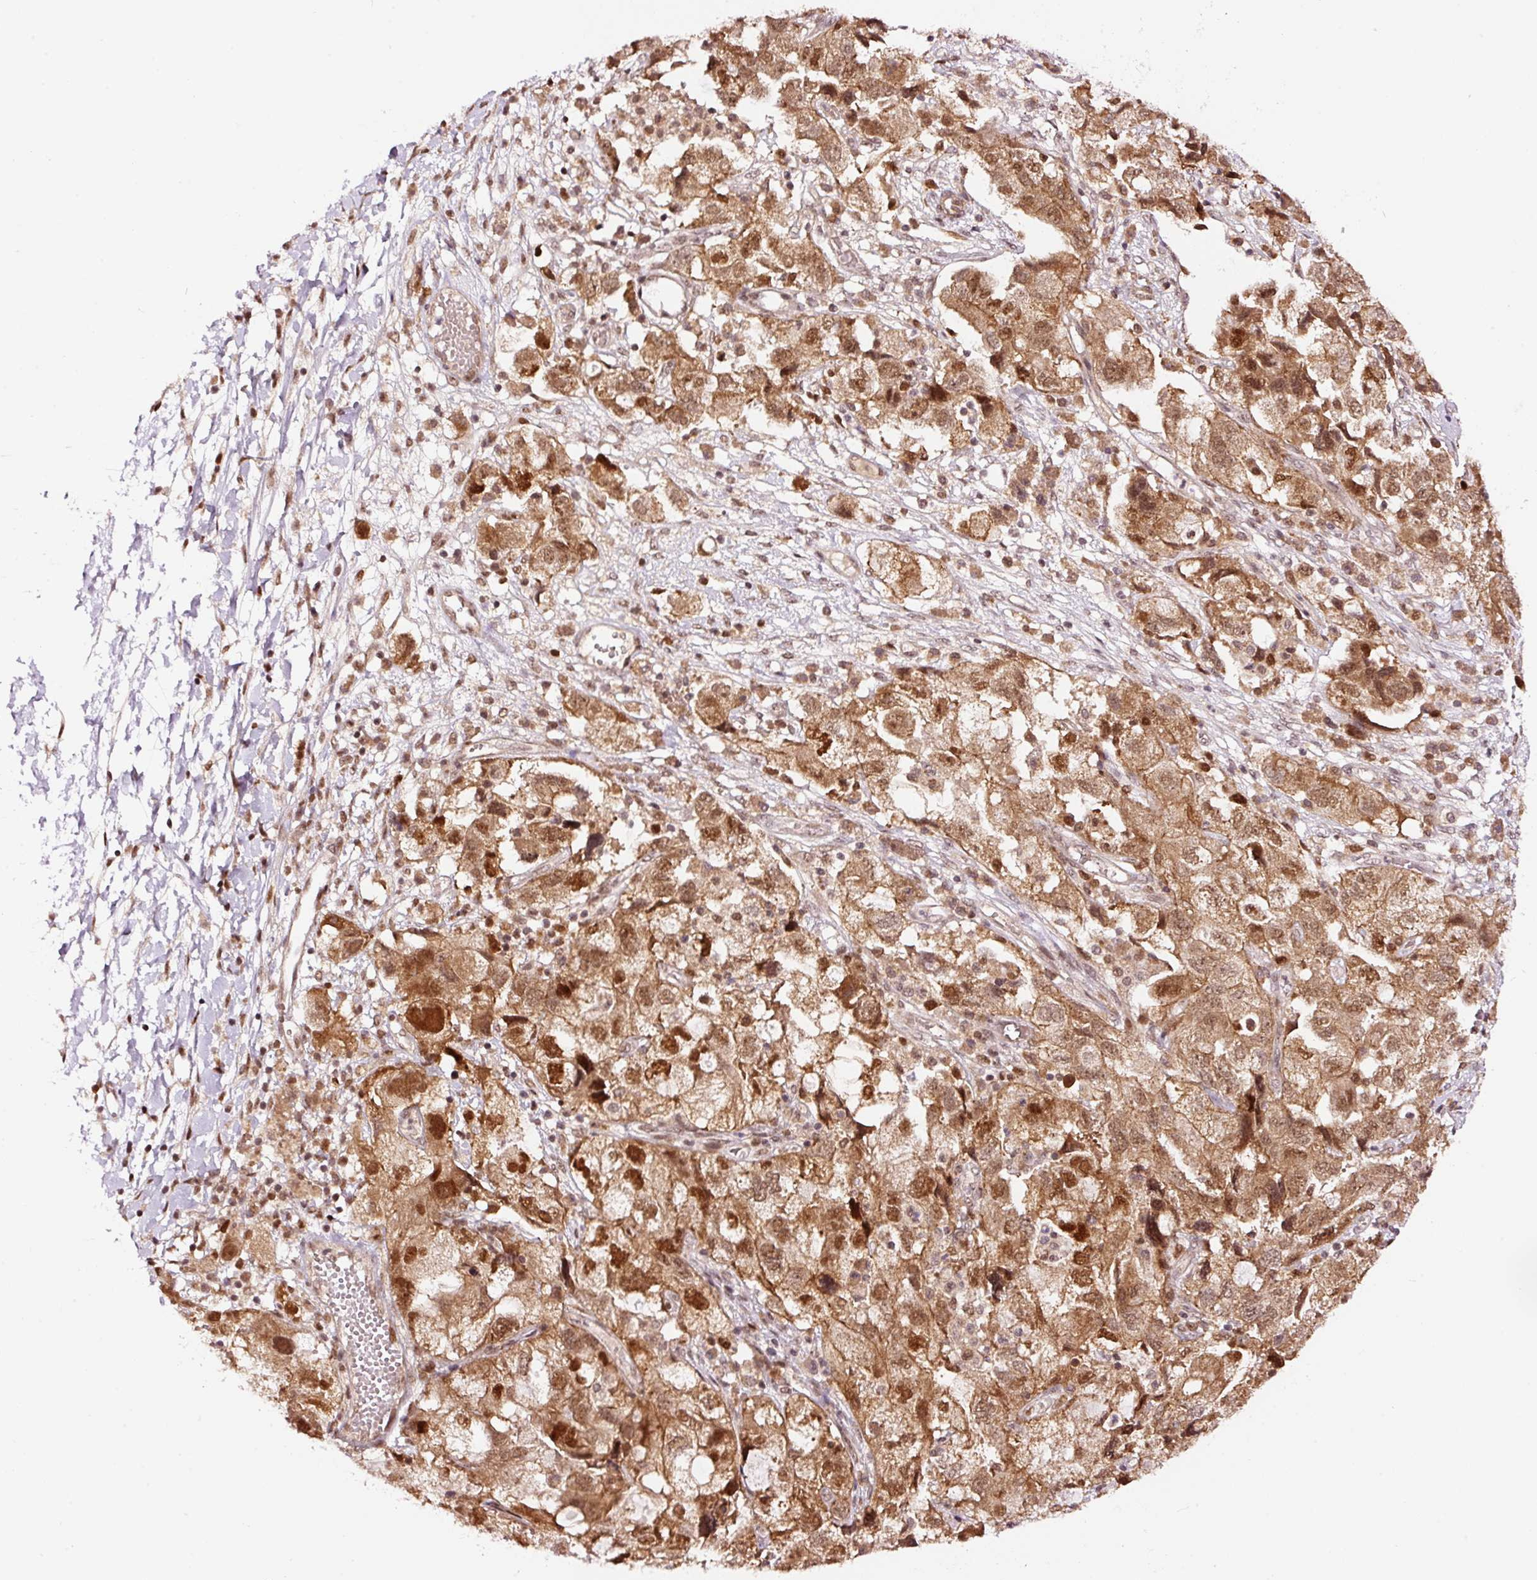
{"staining": {"intensity": "moderate", "quantity": ">75%", "location": "cytoplasmic/membranous,nuclear"}, "tissue": "ovarian cancer", "cell_type": "Tumor cells", "image_type": "cancer", "snomed": [{"axis": "morphology", "description": "Carcinoma, NOS"}, {"axis": "morphology", "description": "Cystadenocarcinoma, serous, NOS"}, {"axis": "topography", "description": "Ovary"}], "caption": "The micrograph demonstrates immunohistochemical staining of ovarian serous cystadenocarcinoma. There is moderate cytoplasmic/membranous and nuclear expression is identified in approximately >75% of tumor cells.", "gene": "RFC4", "patient": {"sex": "female", "age": 69}}